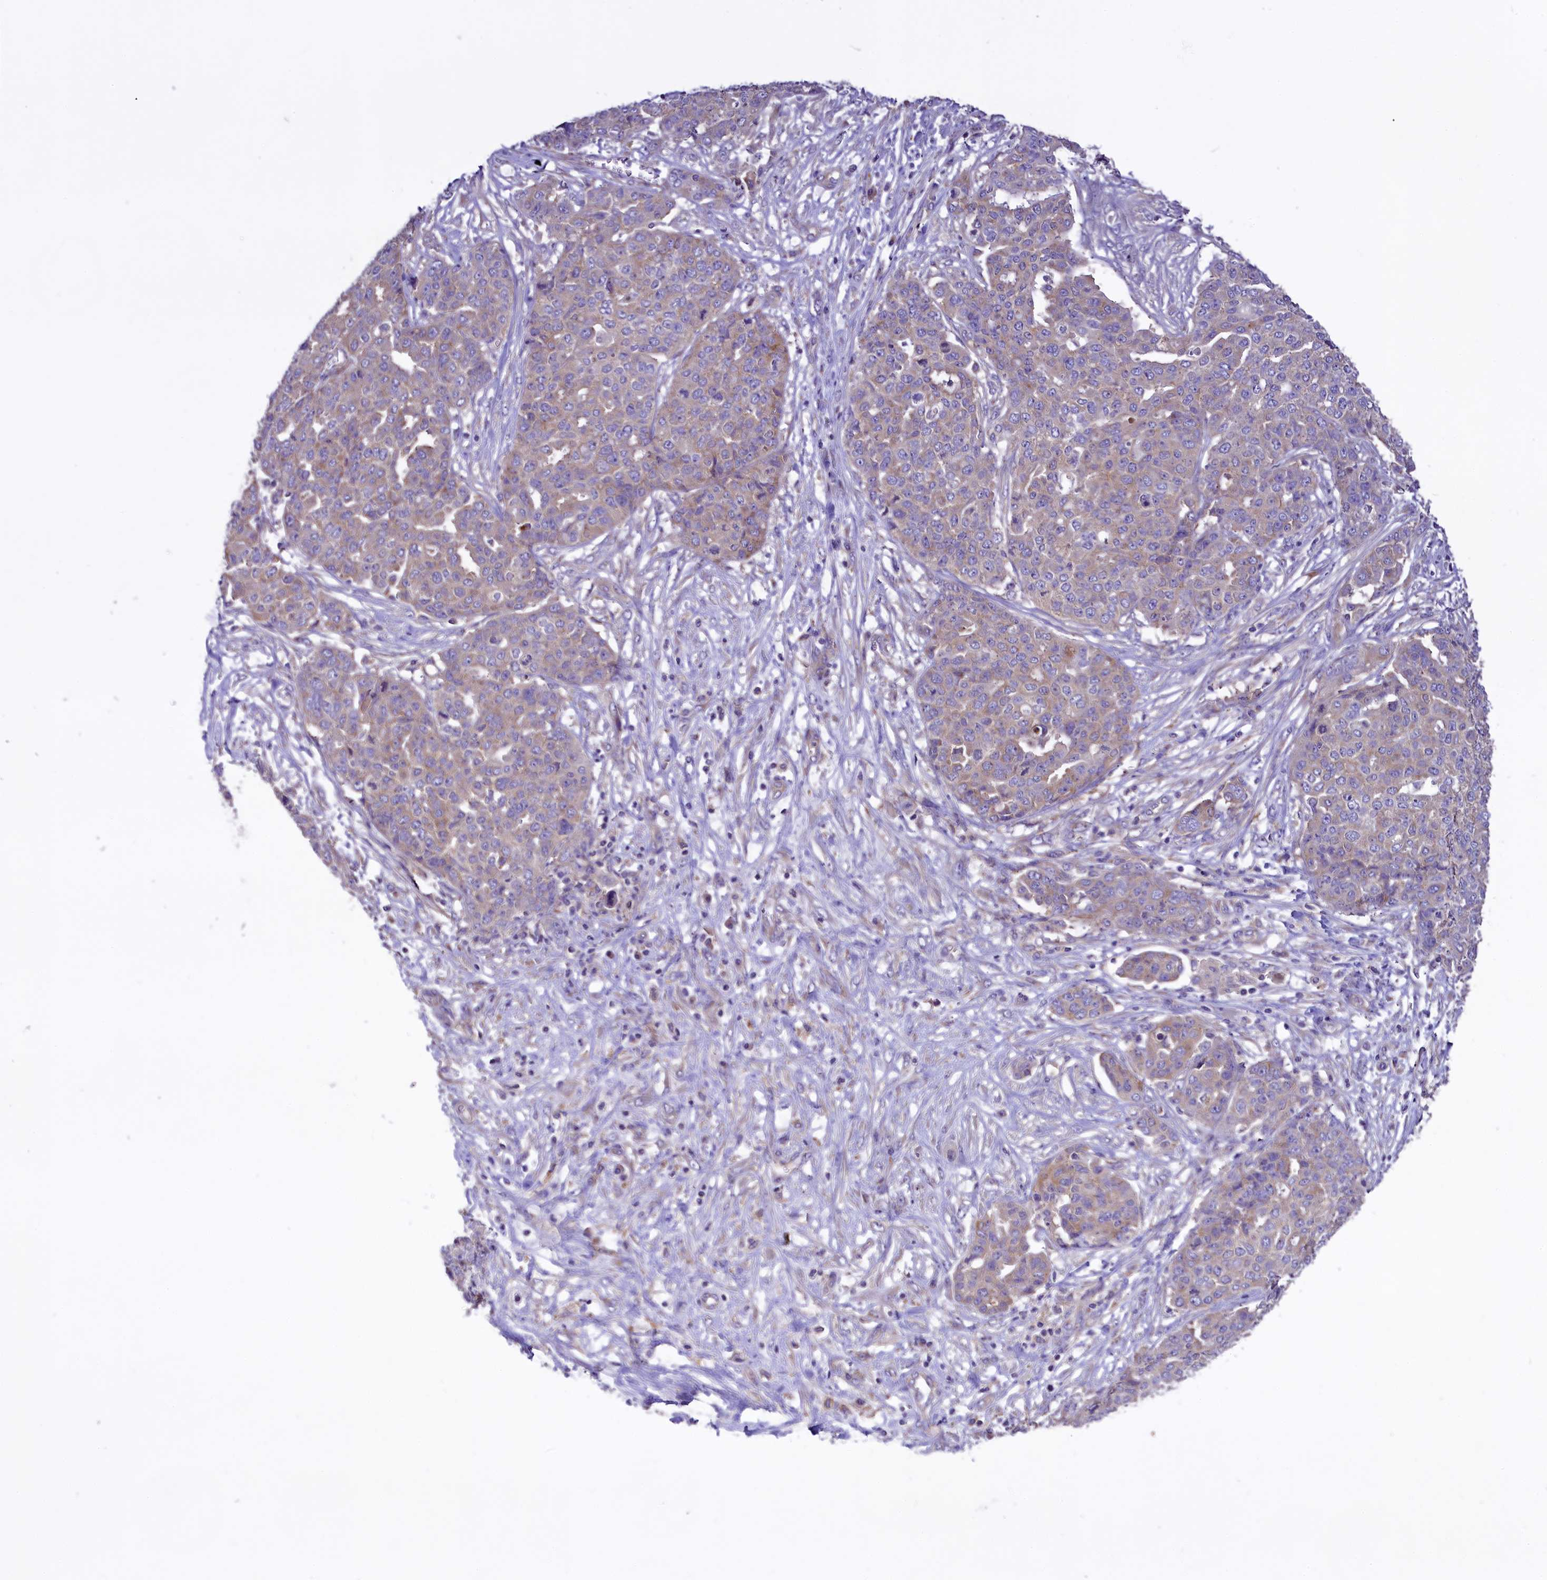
{"staining": {"intensity": "weak", "quantity": "<25%", "location": "cytoplasmic/membranous"}, "tissue": "ovarian cancer", "cell_type": "Tumor cells", "image_type": "cancer", "snomed": [{"axis": "morphology", "description": "Cystadenocarcinoma, serous, NOS"}, {"axis": "topography", "description": "Soft tissue"}, {"axis": "topography", "description": "Ovary"}], "caption": "A high-resolution image shows immunohistochemistry (IHC) staining of ovarian serous cystadenocarcinoma, which displays no significant expression in tumor cells.", "gene": "PEMT", "patient": {"sex": "female", "age": 57}}